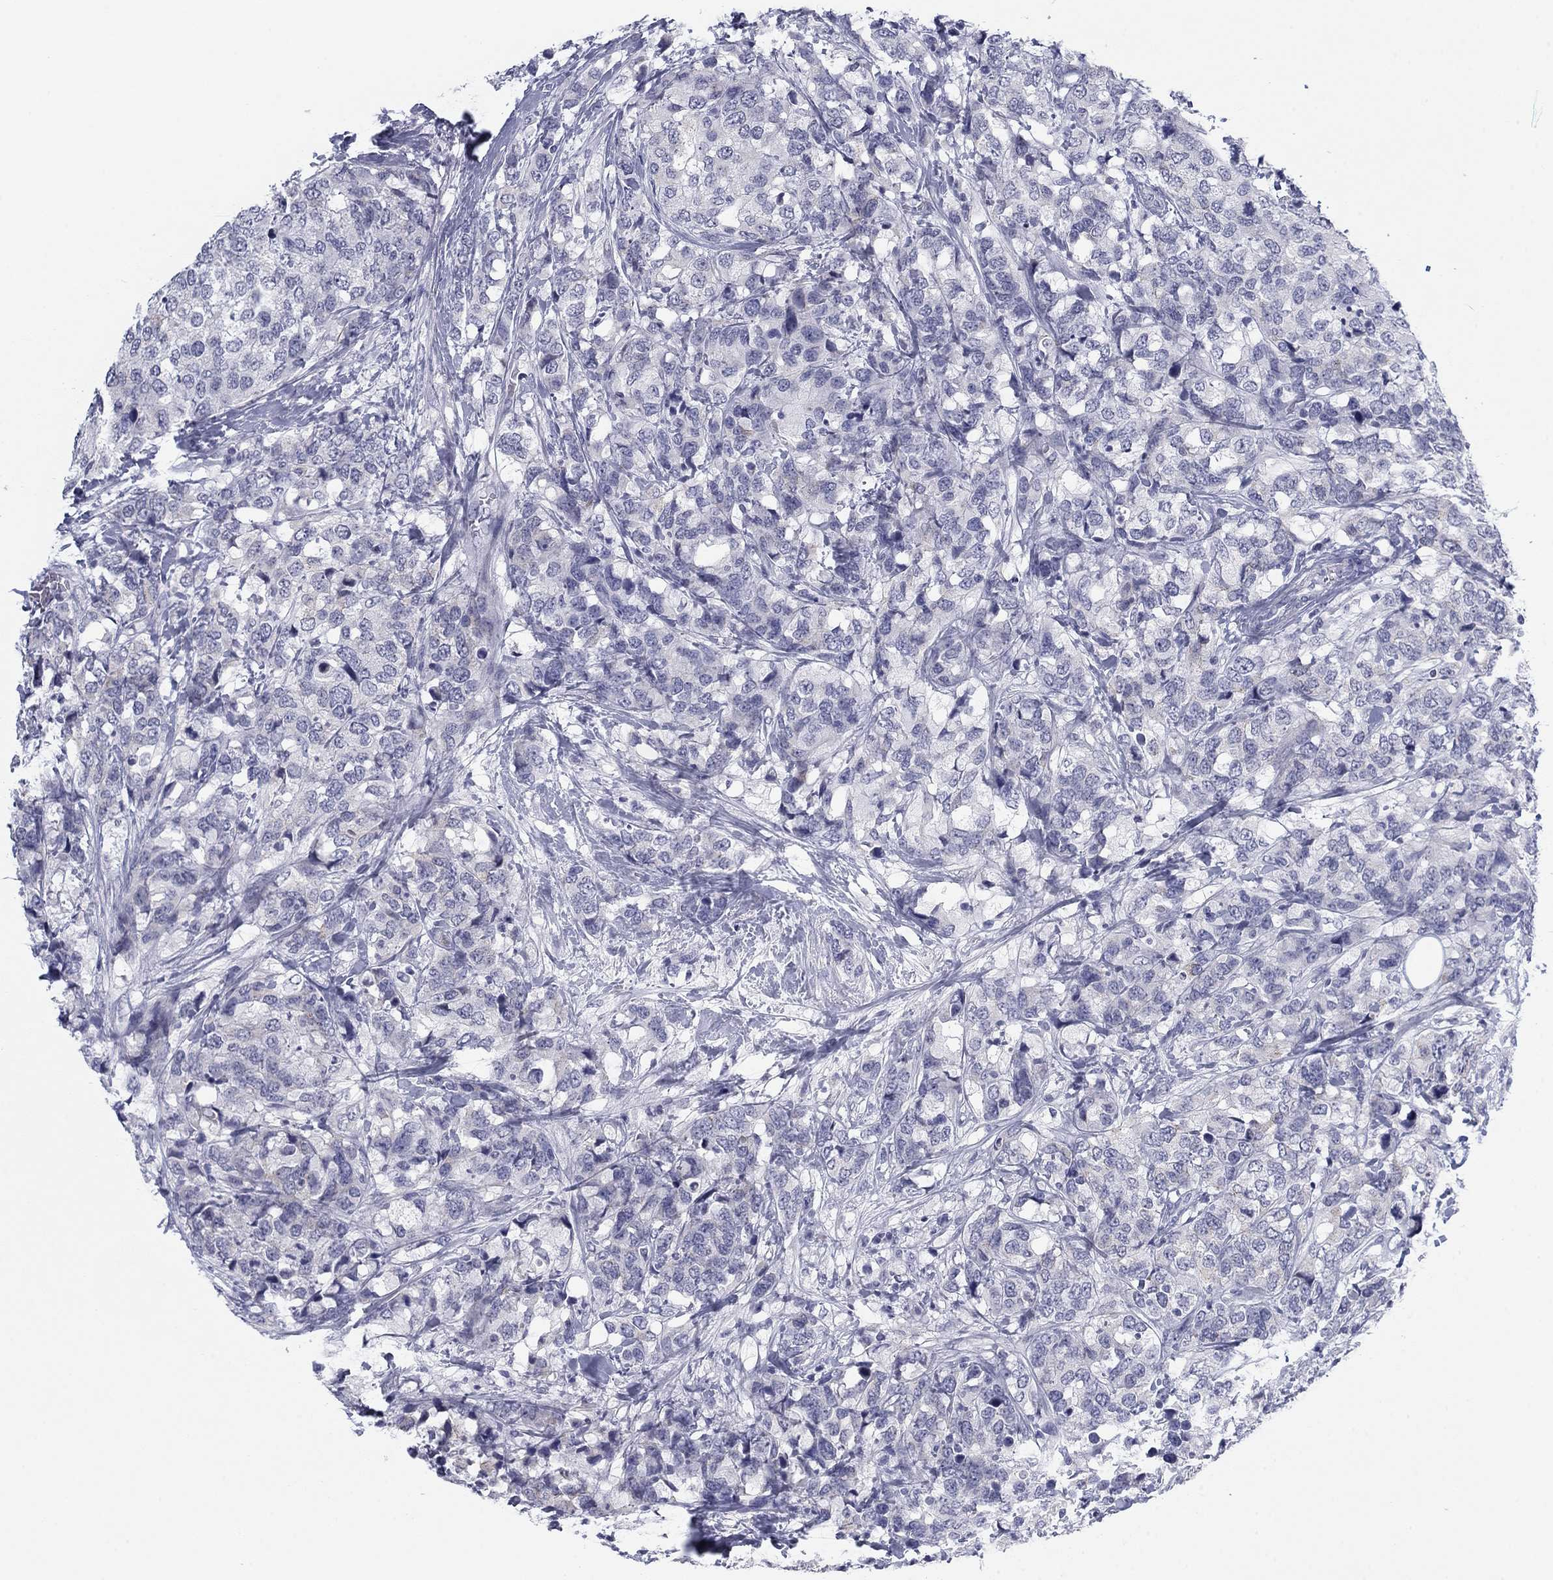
{"staining": {"intensity": "negative", "quantity": "none", "location": "none"}, "tissue": "breast cancer", "cell_type": "Tumor cells", "image_type": "cancer", "snomed": [{"axis": "morphology", "description": "Lobular carcinoma"}, {"axis": "topography", "description": "Breast"}], "caption": "Tumor cells are negative for protein expression in human breast cancer. Brightfield microscopy of immunohistochemistry (IHC) stained with DAB (brown) and hematoxylin (blue), captured at high magnification.", "gene": "PRPH", "patient": {"sex": "female", "age": 59}}